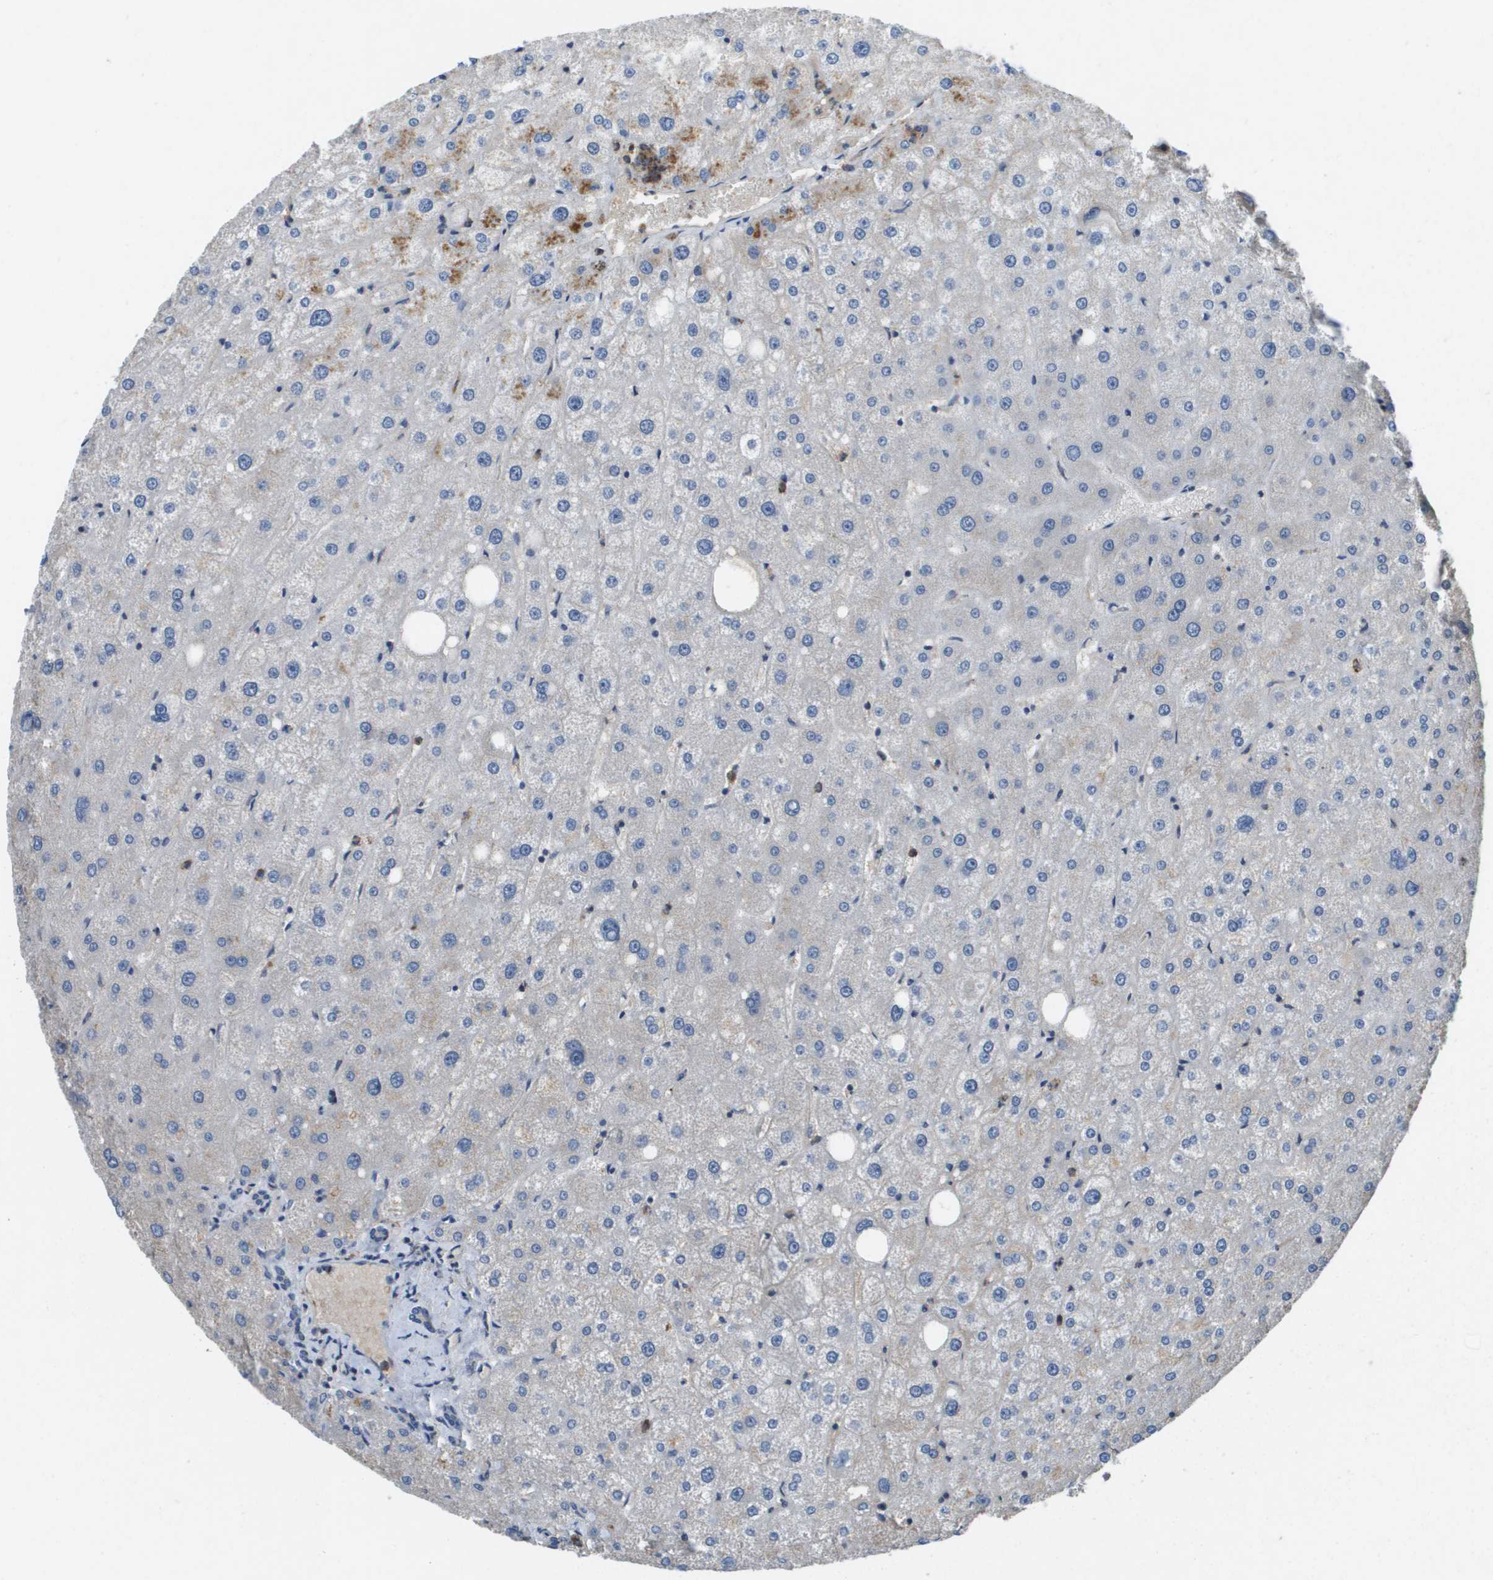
{"staining": {"intensity": "negative", "quantity": "none", "location": "none"}, "tissue": "liver", "cell_type": "Cholangiocytes", "image_type": "normal", "snomed": [{"axis": "morphology", "description": "Normal tissue, NOS"}, {"axis": "topography", "description": "Liver"}], "caption": "This photomicrograph is of normal liver stained with immunohistochemistry (IHC) to label a protein in brown with the nuclei are counter-stained blue. There is no staining in cholangiocytes.", "gene": "SLC16A3", "patient": {"sex": "male", "age": 73}}